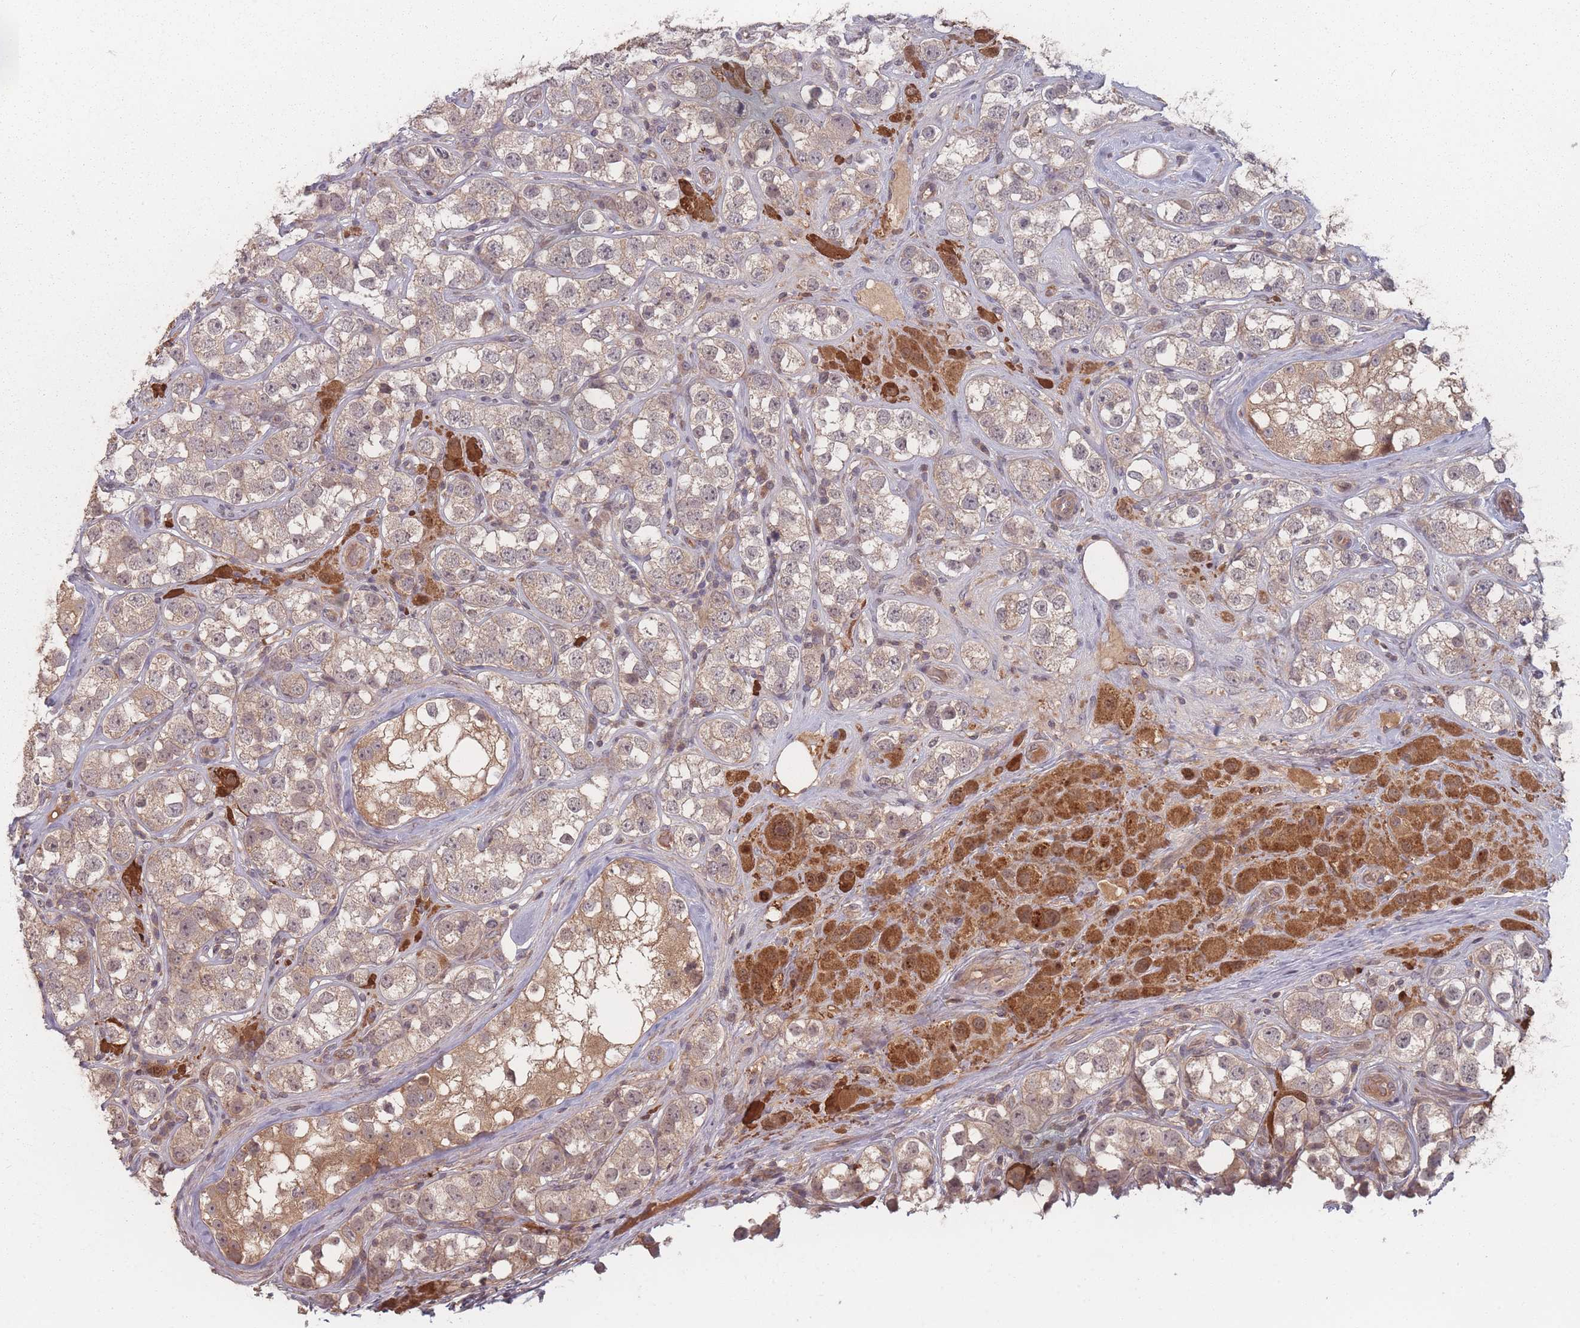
{"staining": {"intensity": "weak", "quantity": "25%-75%", "location": "cytoplasmic/membranous"}, "tissue": "testis cancer", "cell_type": "Tumor cells", "image_type": "cancer", "snomed": [{"axis": "morphology", "description": "Seminoma, NOS"}, {"axis": "topography", "description": "Testis"}], "caption": "Immunohistochemistry (IHC) (DAB) staining of testis cancer demonstrates weak cytoplasmic/membranous protein positivity in approximately 25%-75% of tumor cells.", "gene": "HAGH", "patient": {"sex": "male", "age": 28}}